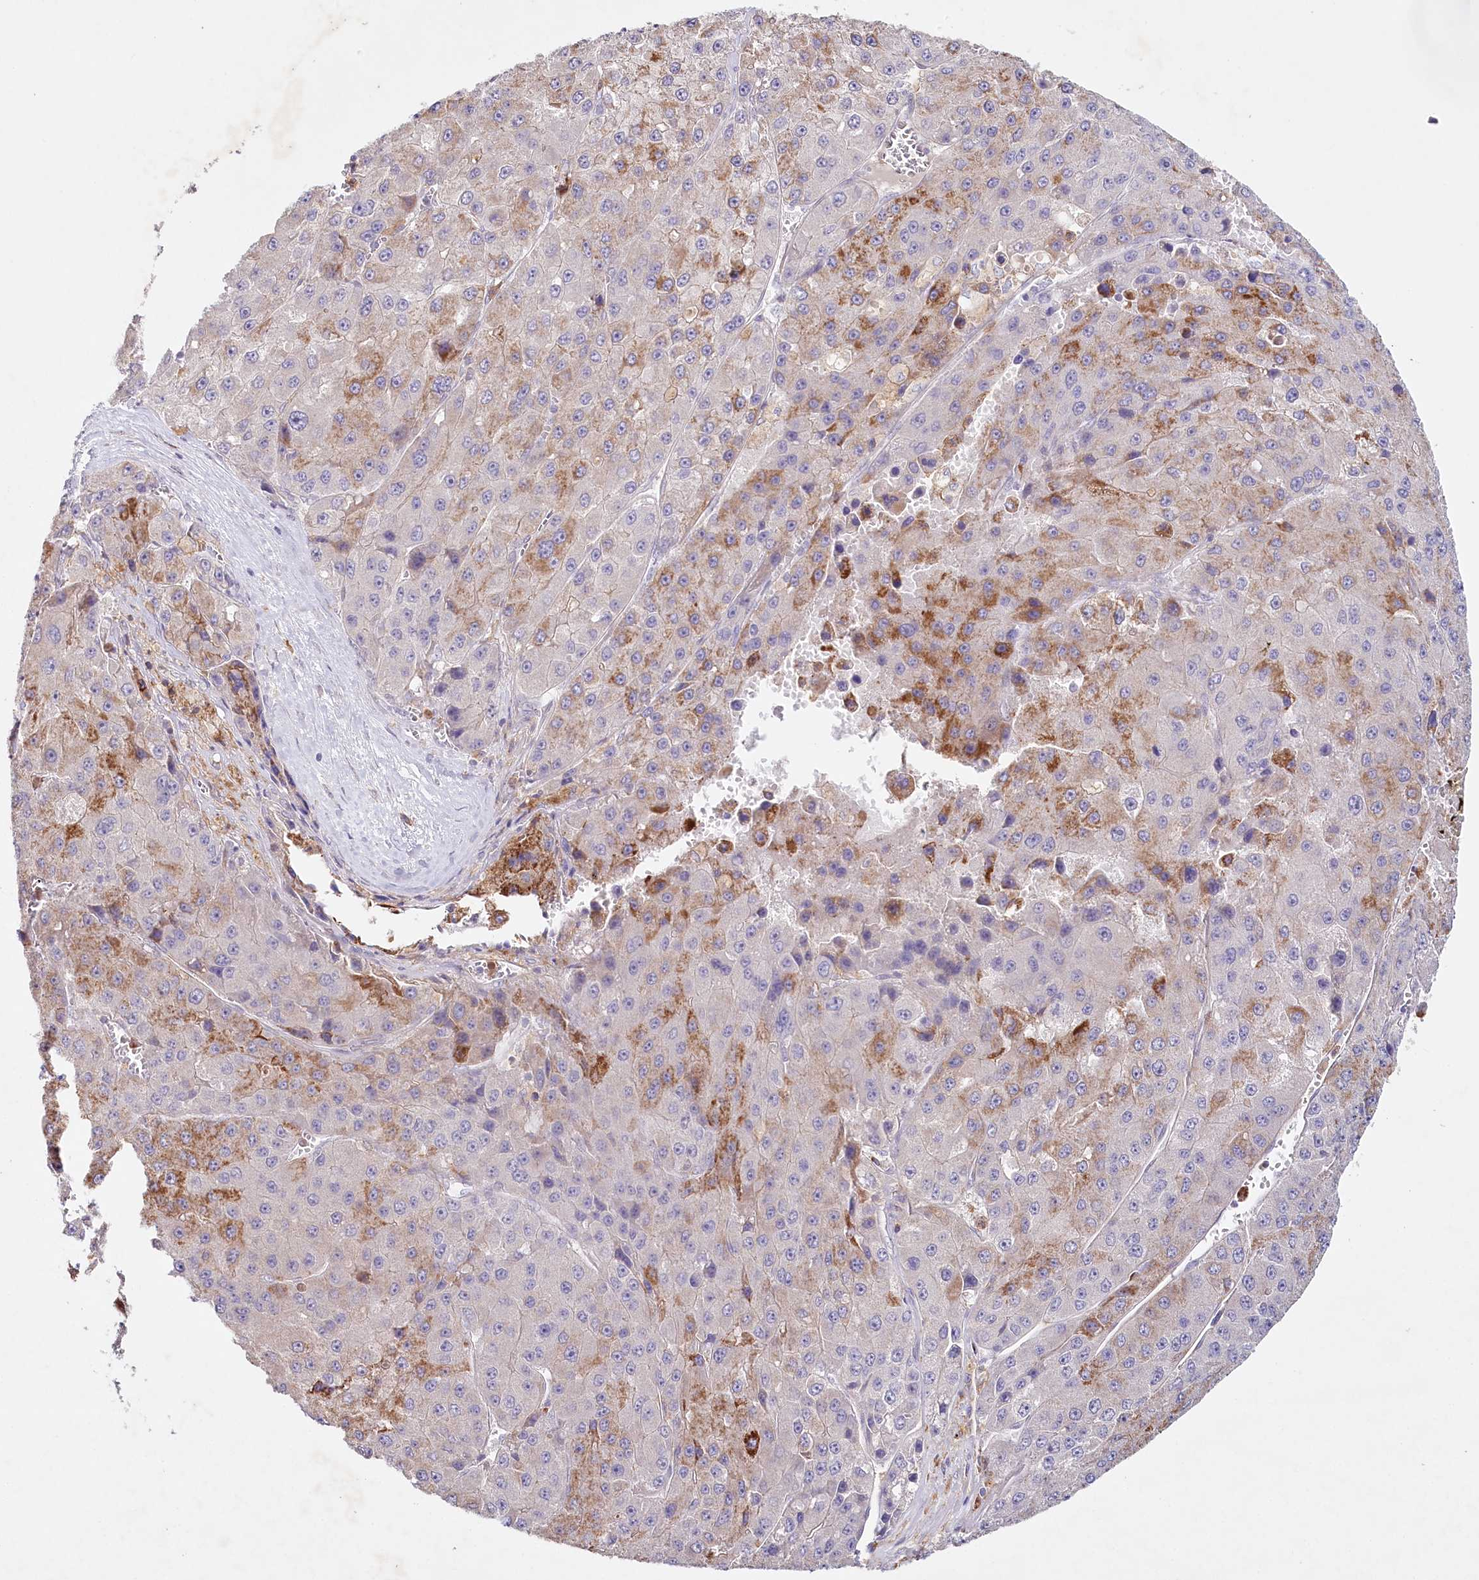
{"staining": {"intensity": "moderate", "quantity": "<25%", "location": "cytoplasmic/membranous"}, "tissue": "liver cancer", "cell_type": "Tumor cells", "image_type": "cancer", "snomed": [{"axis": "morphology", "description": "Carcinoma, Hepatocellular, NOS"}, {"axis": "topography", "description": "Liver"}], "caption": "Immunohistochemical staining of human liver hepatocellular carcinoma demonstrates low levels of moderate cytoplasmic/membranous protein staining in approximately <25% of tumor cells.", "gene": "ALDH3B1", "patient": {"sex": "female", "age": 73}}